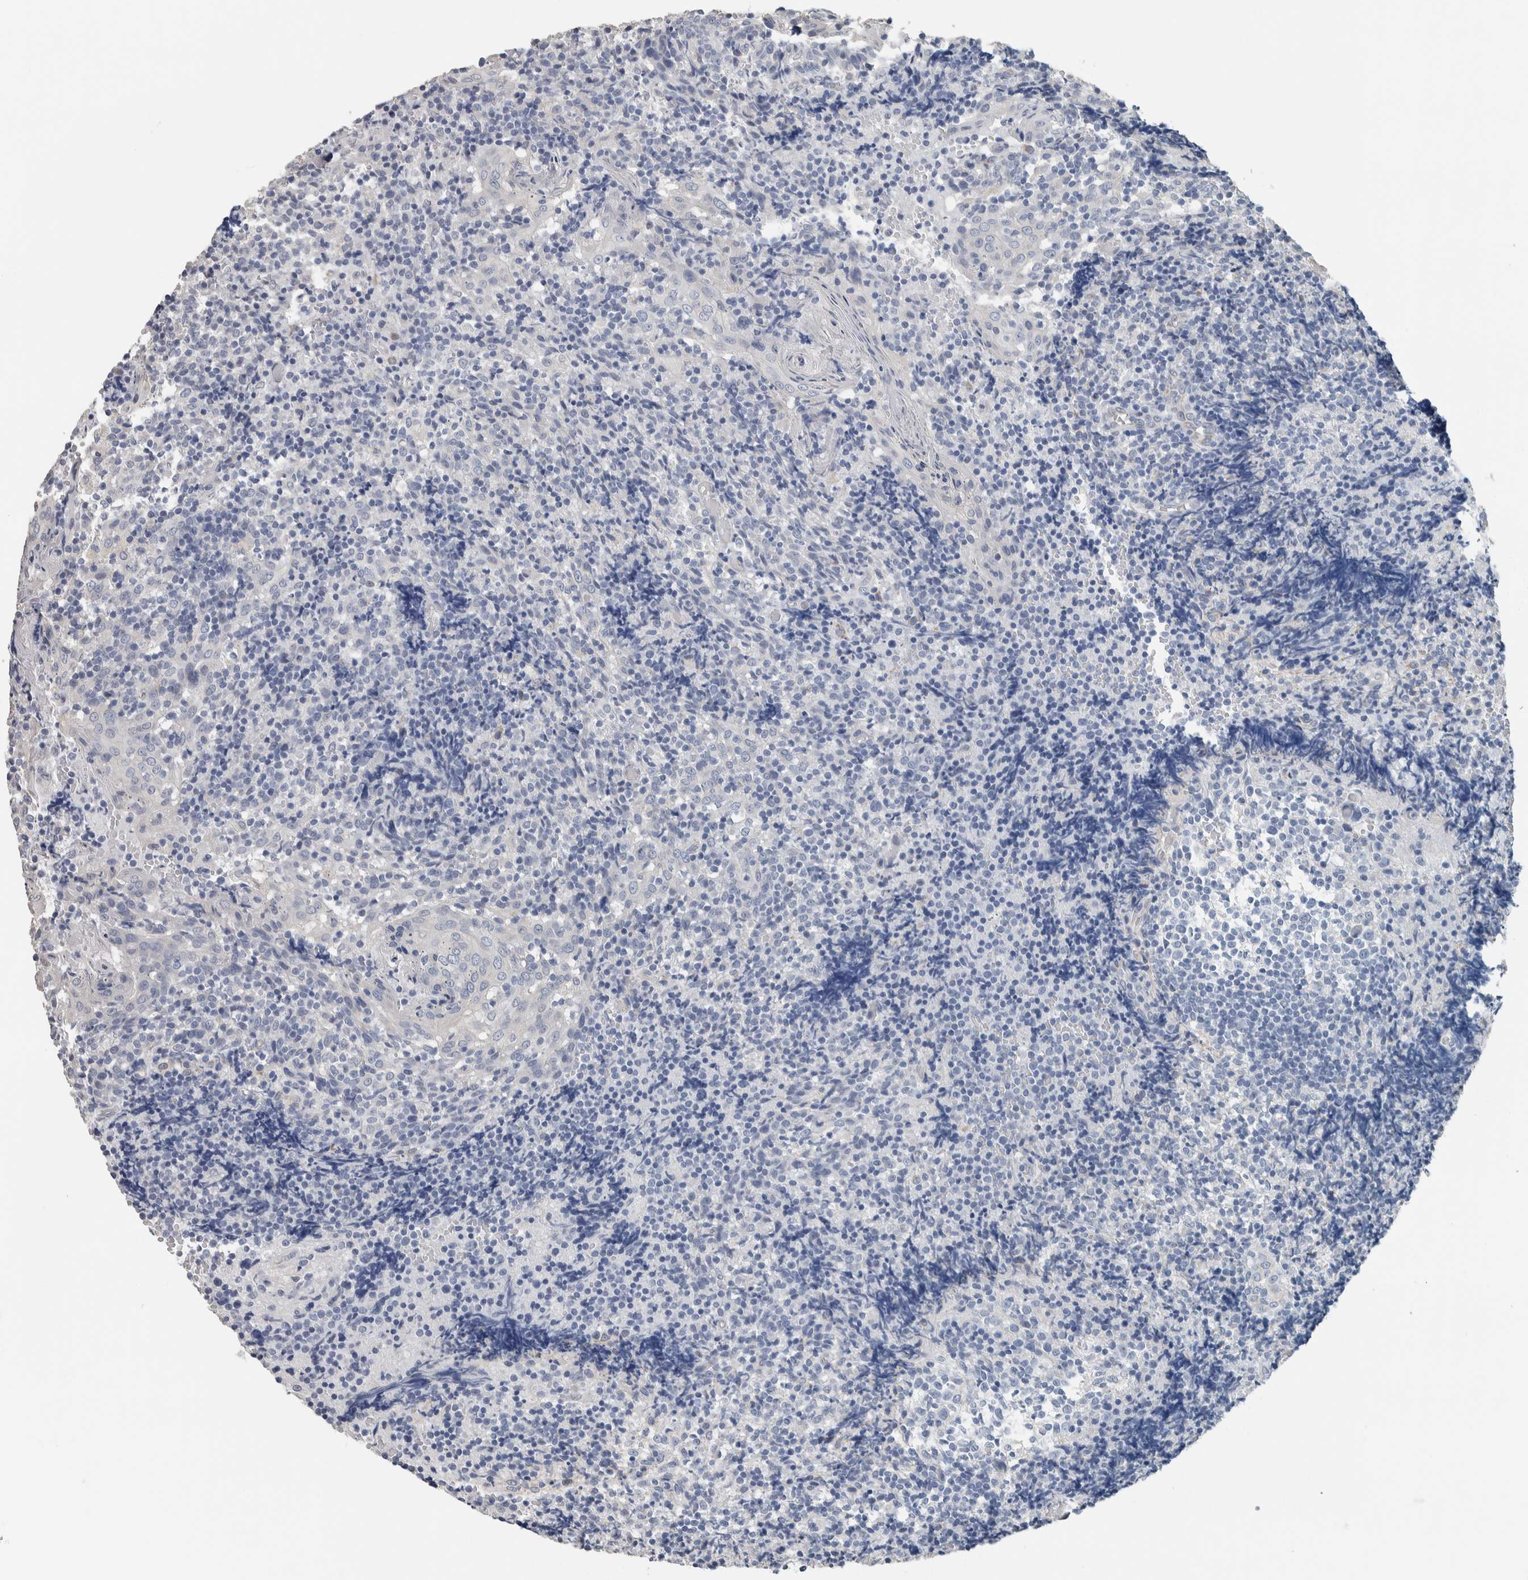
{"staining": {"intensity": "negative", "quantity": "none", "location": "none"}, "tissue": "tonsil", "cell_type": "Germinal center cells", "image_type": "normal", "snomed": [{"axis": "morphology", "description": "Normal tissue, NOS"}, {"axis": "topography", "description": "Tonsil"}], "caption": "This is an IHC photomicrograph of unremarkable human tonsil. There is no expression in germinal center cells.", "gene": "NEFM", "patient": {"sex": "female", "age": 19}}